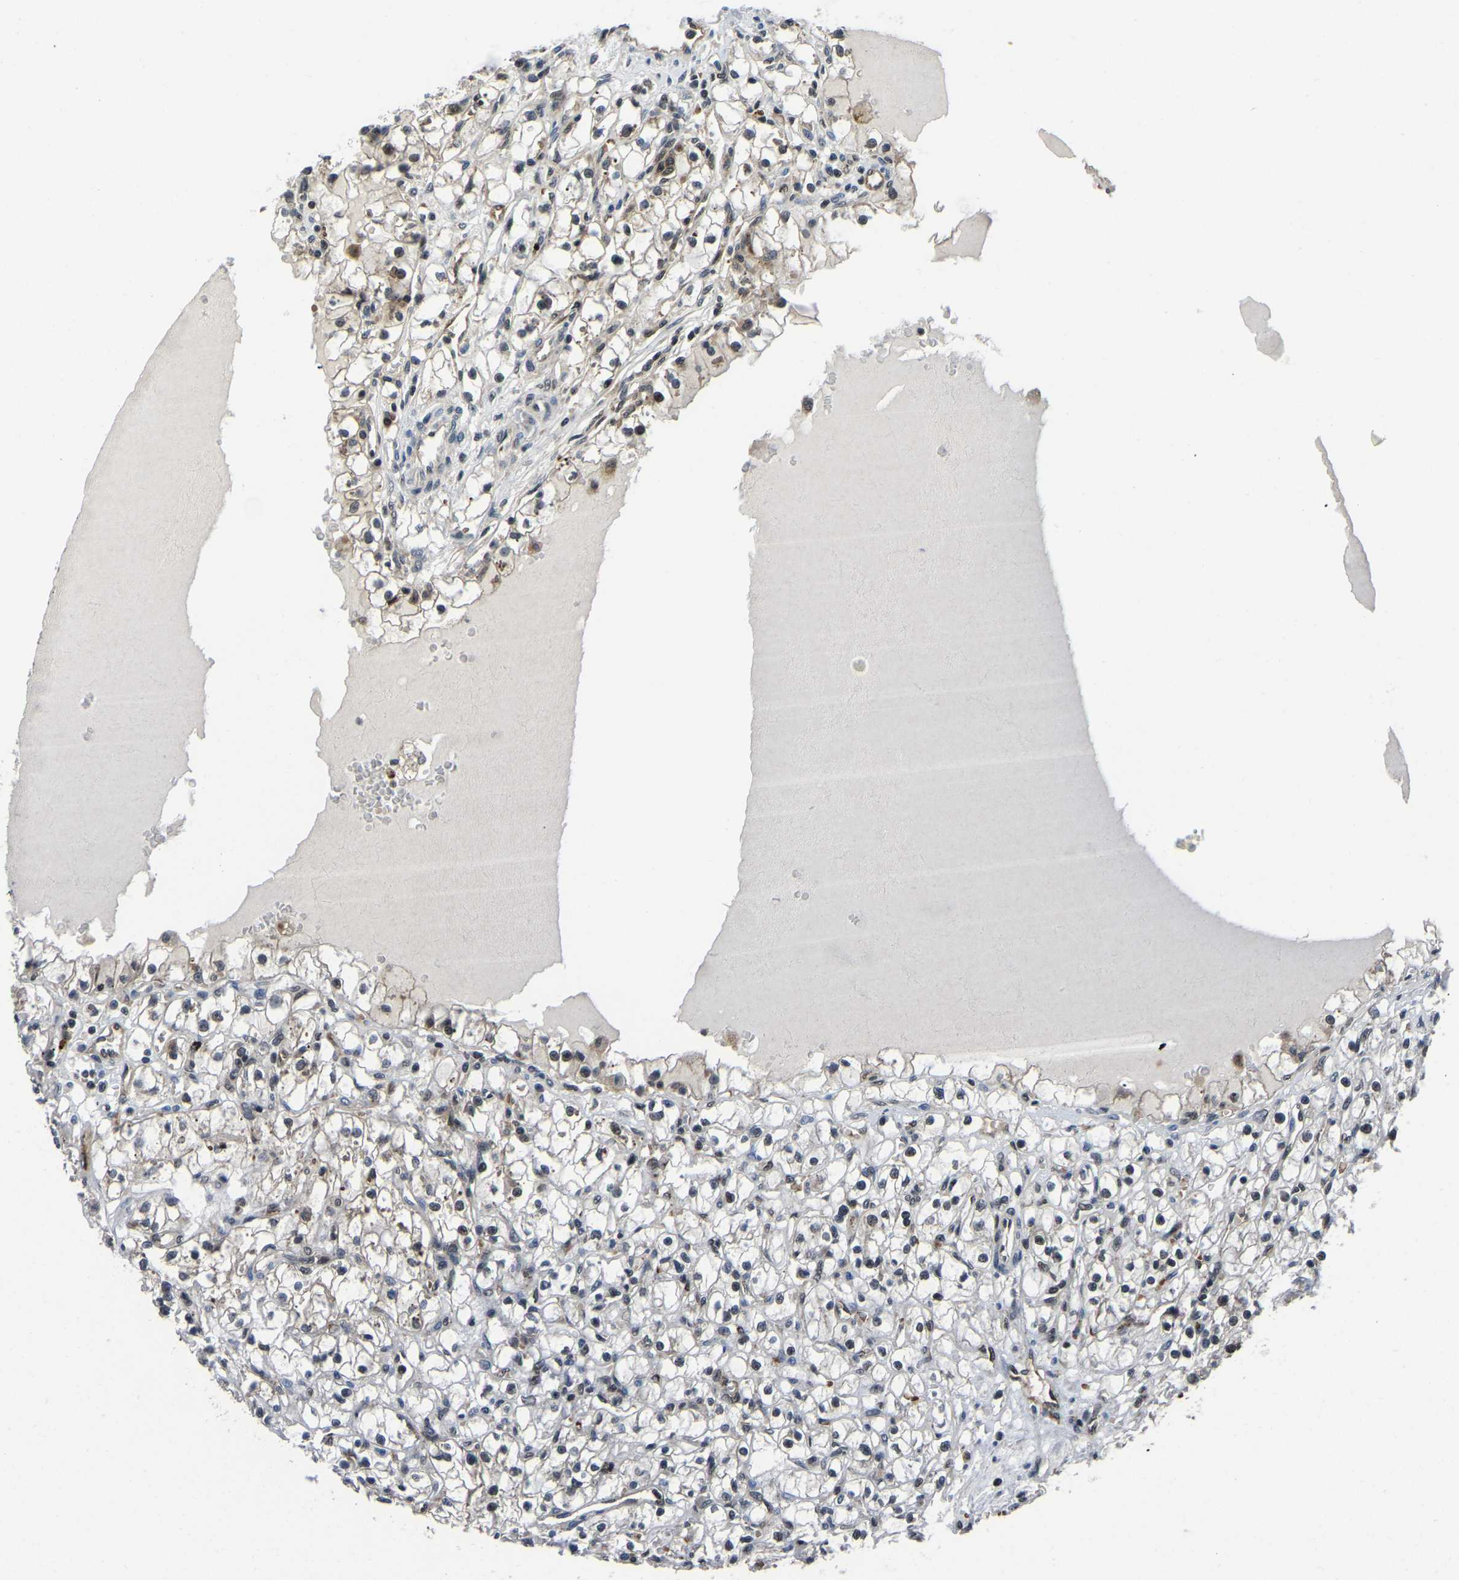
{"staining": {"intensity": "weak", "quantity": "<25%", "location": "nuclear"}, "tissue": "renal cancer", "cell_type": "Tumor cells", "image_type": "cancer", "snomed": [{"axis": "morphology", "description": "Adenocarcinoma, NOS"}, {"axis": "topography", "description": "Kidney"}], "caption": "Immunohistochemistry of renal cancer (adenocarcinoma) demonstrates no expression in tumor cells.", "gene": "DFFA", "patient": {"sex": "male", "age": 56}}